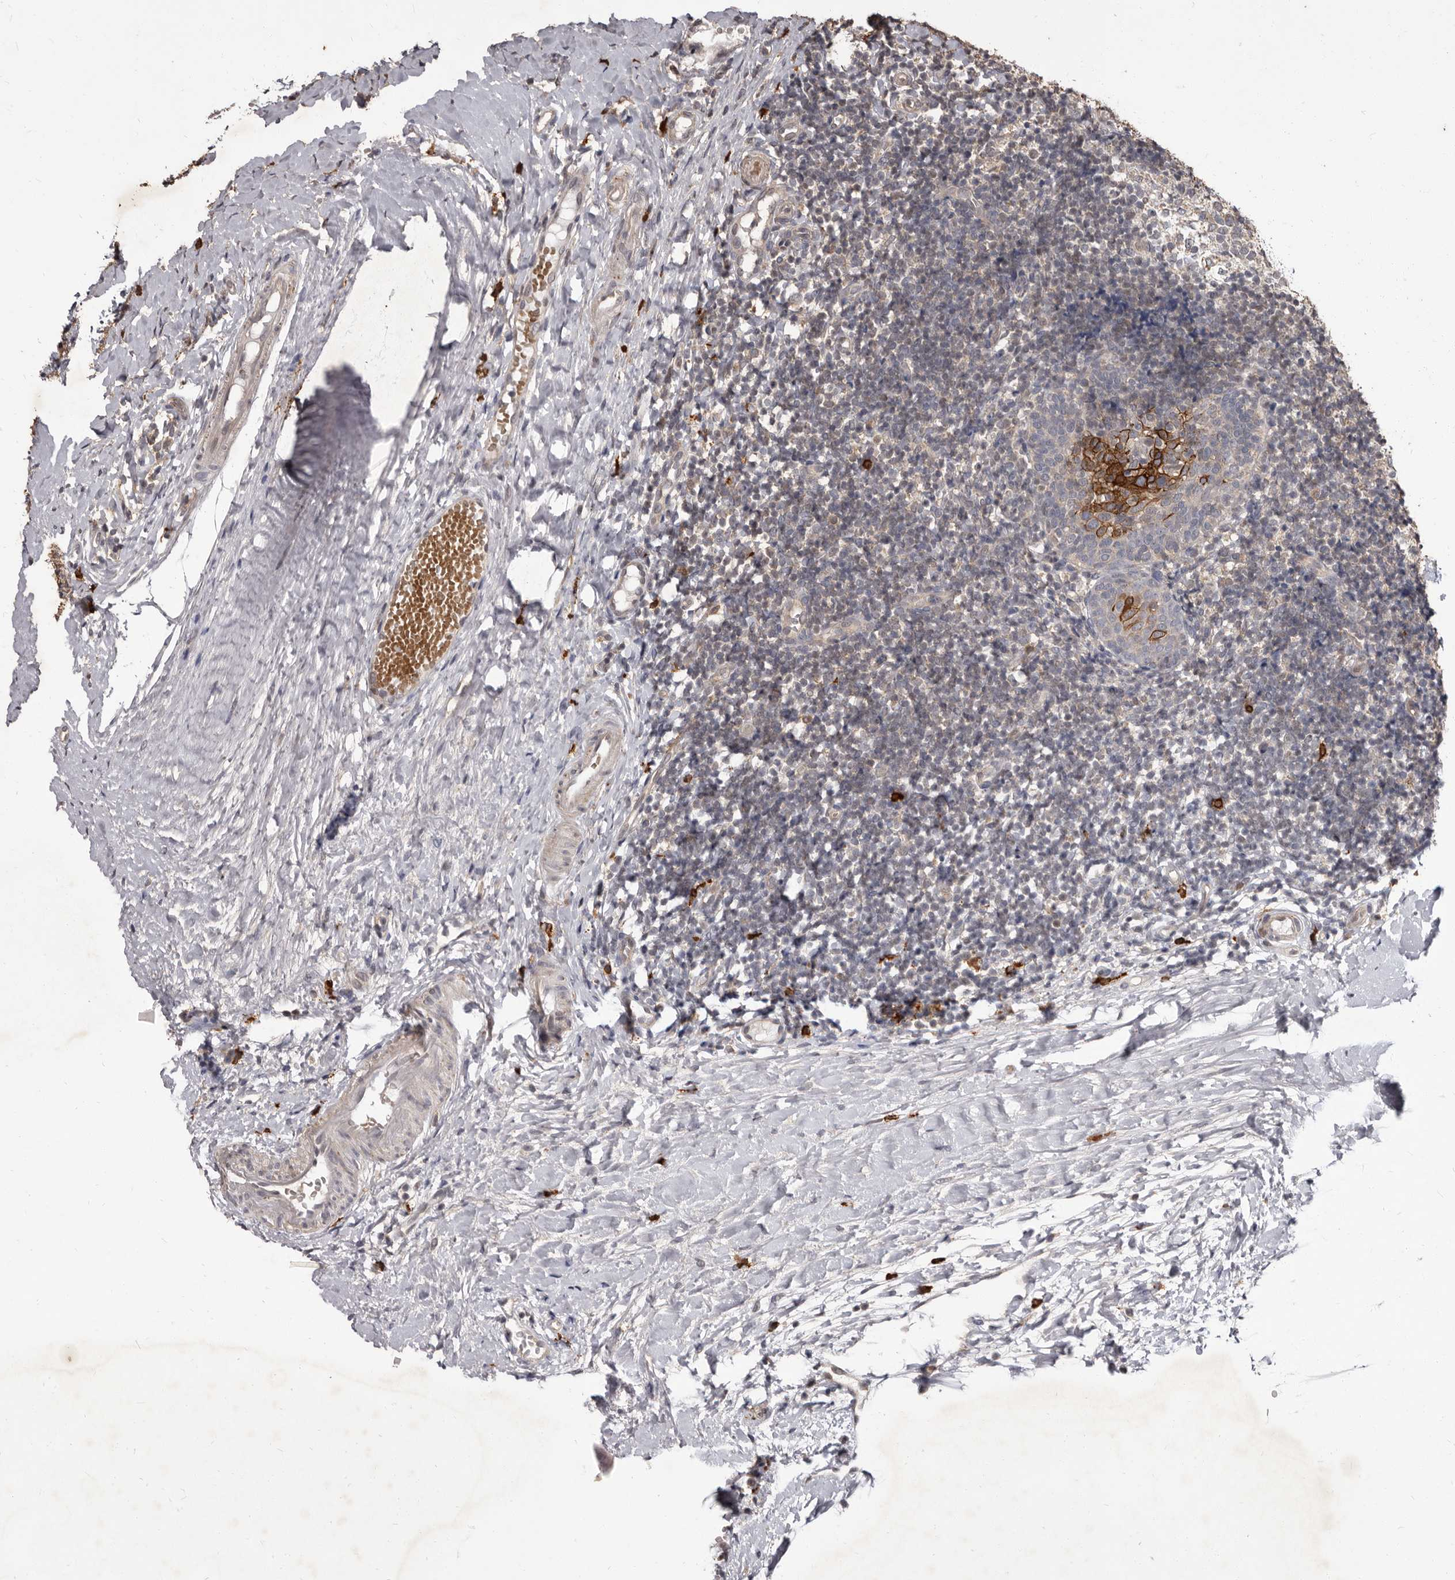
{"staining": {"intensity": "negative", "quantity": "none", "location": "none"}, "tissue": "tonsil", "cell_type": "Germinal center cells", "image_type": "normal", "snomed": [{"axis": "morphology", "description": "Normal tissue, NOS"}, {"axis": "topography", "description": "Tonsil"}], "caption": "The immunohistochemistry photomicrograph has no significant staining in germinal center cells of tonsil. Brightfield microscopy of immunohistochemistry stained with DAB (3,3'-diaminobenzidine) (brown) and hematoxylin (blue), captured at high magnification.", "gene": "ACLY", "patient": {"sex": "female", "age": 19}}